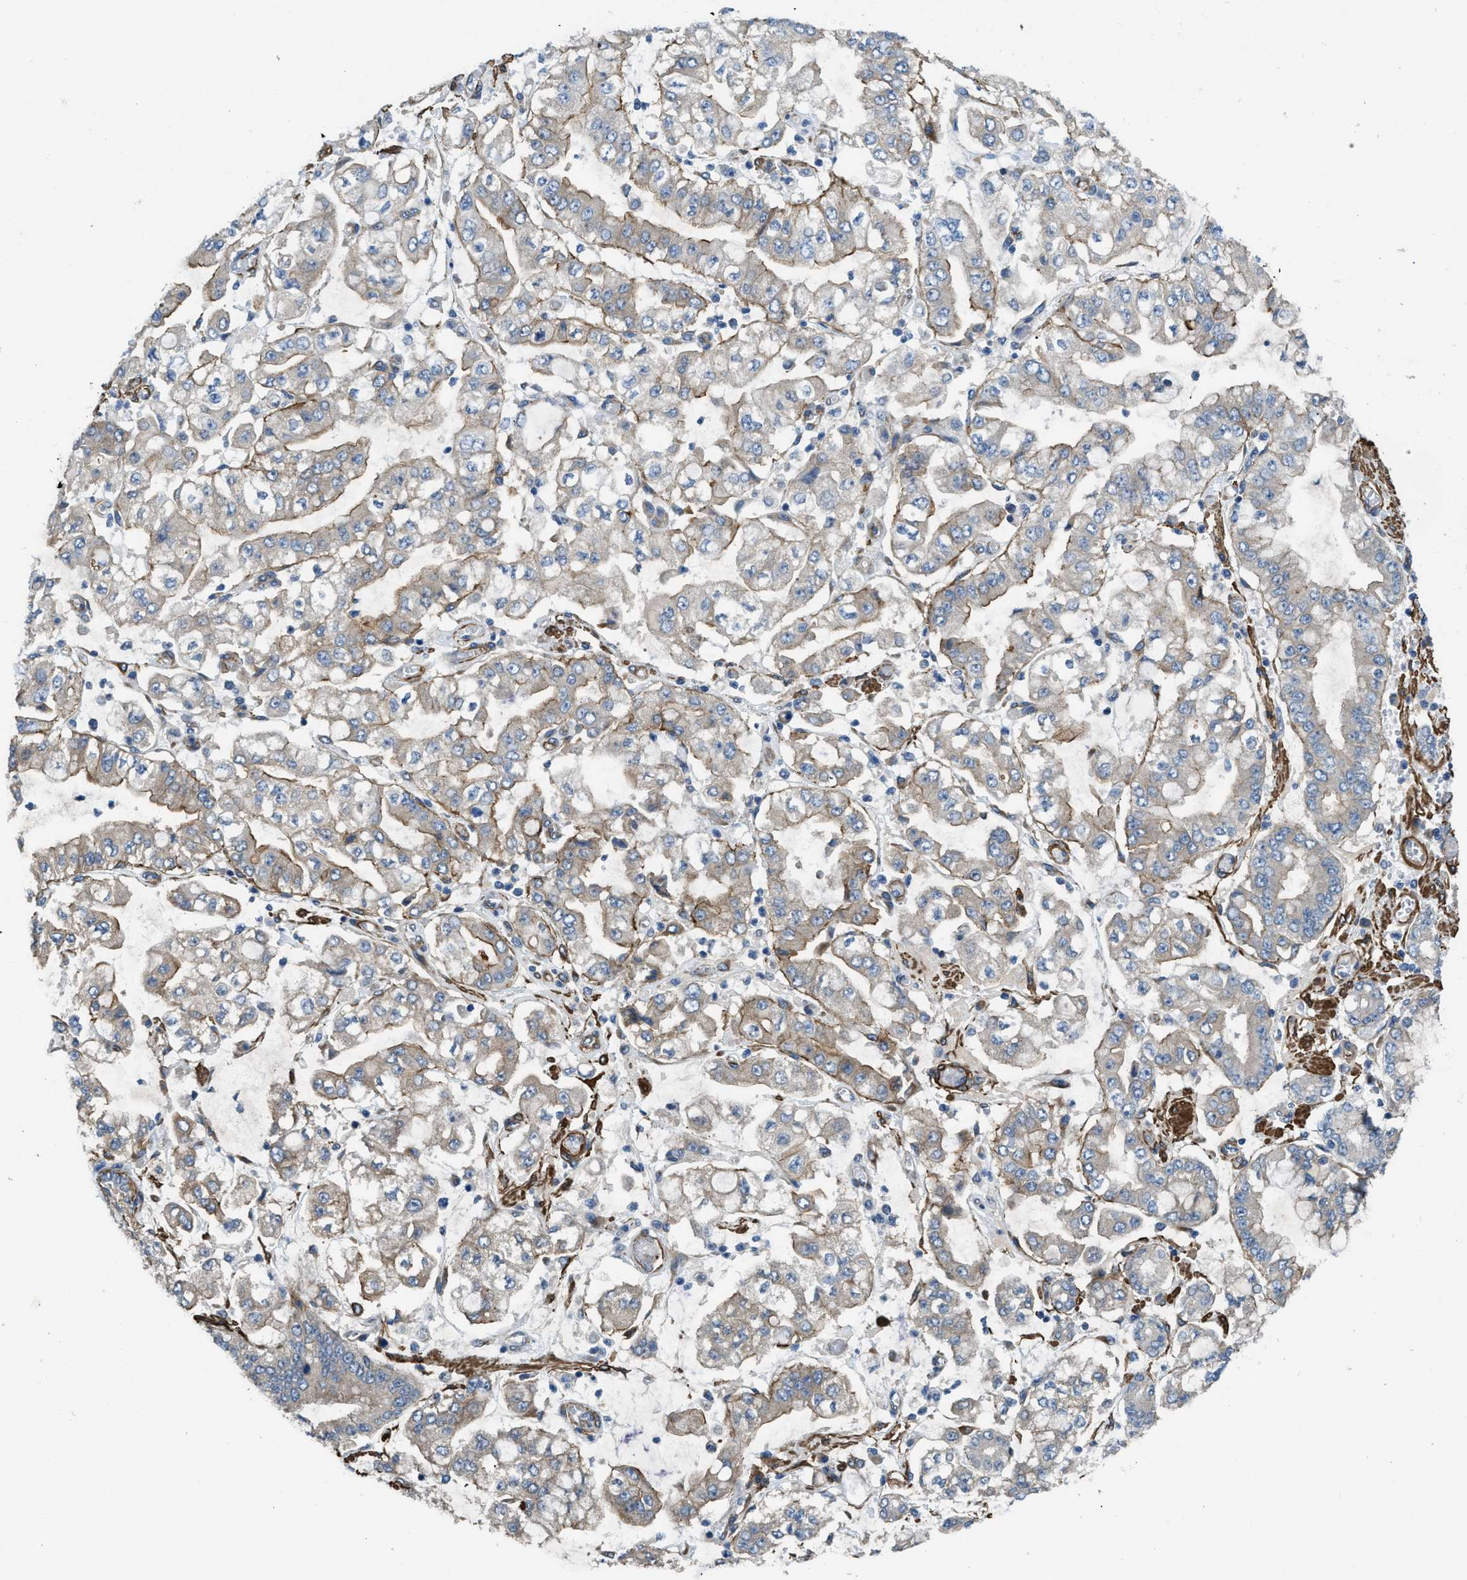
{"staining": {"intensity": "moderate", "quantity": "<25%", "location": "cytoplasmic/membranous"}, "tissue": "stomach cancer", "cell_type": "Tumor cells", "image_type": "cancer", "snomed": [{"axis": "morphology", "description": "Adenocarcinoma, NOS"}, {"axis": "topography", "description": "Stomach"}], "caption": "Immunohistochemistry (IHC) of human stomach cancer exhibits low levels of moderate cytoplasmic/membranous staining in approximately <25% of tumor cells.", "gene": "BMPR1A", "patient": {"sex": "male", "age": 76}}